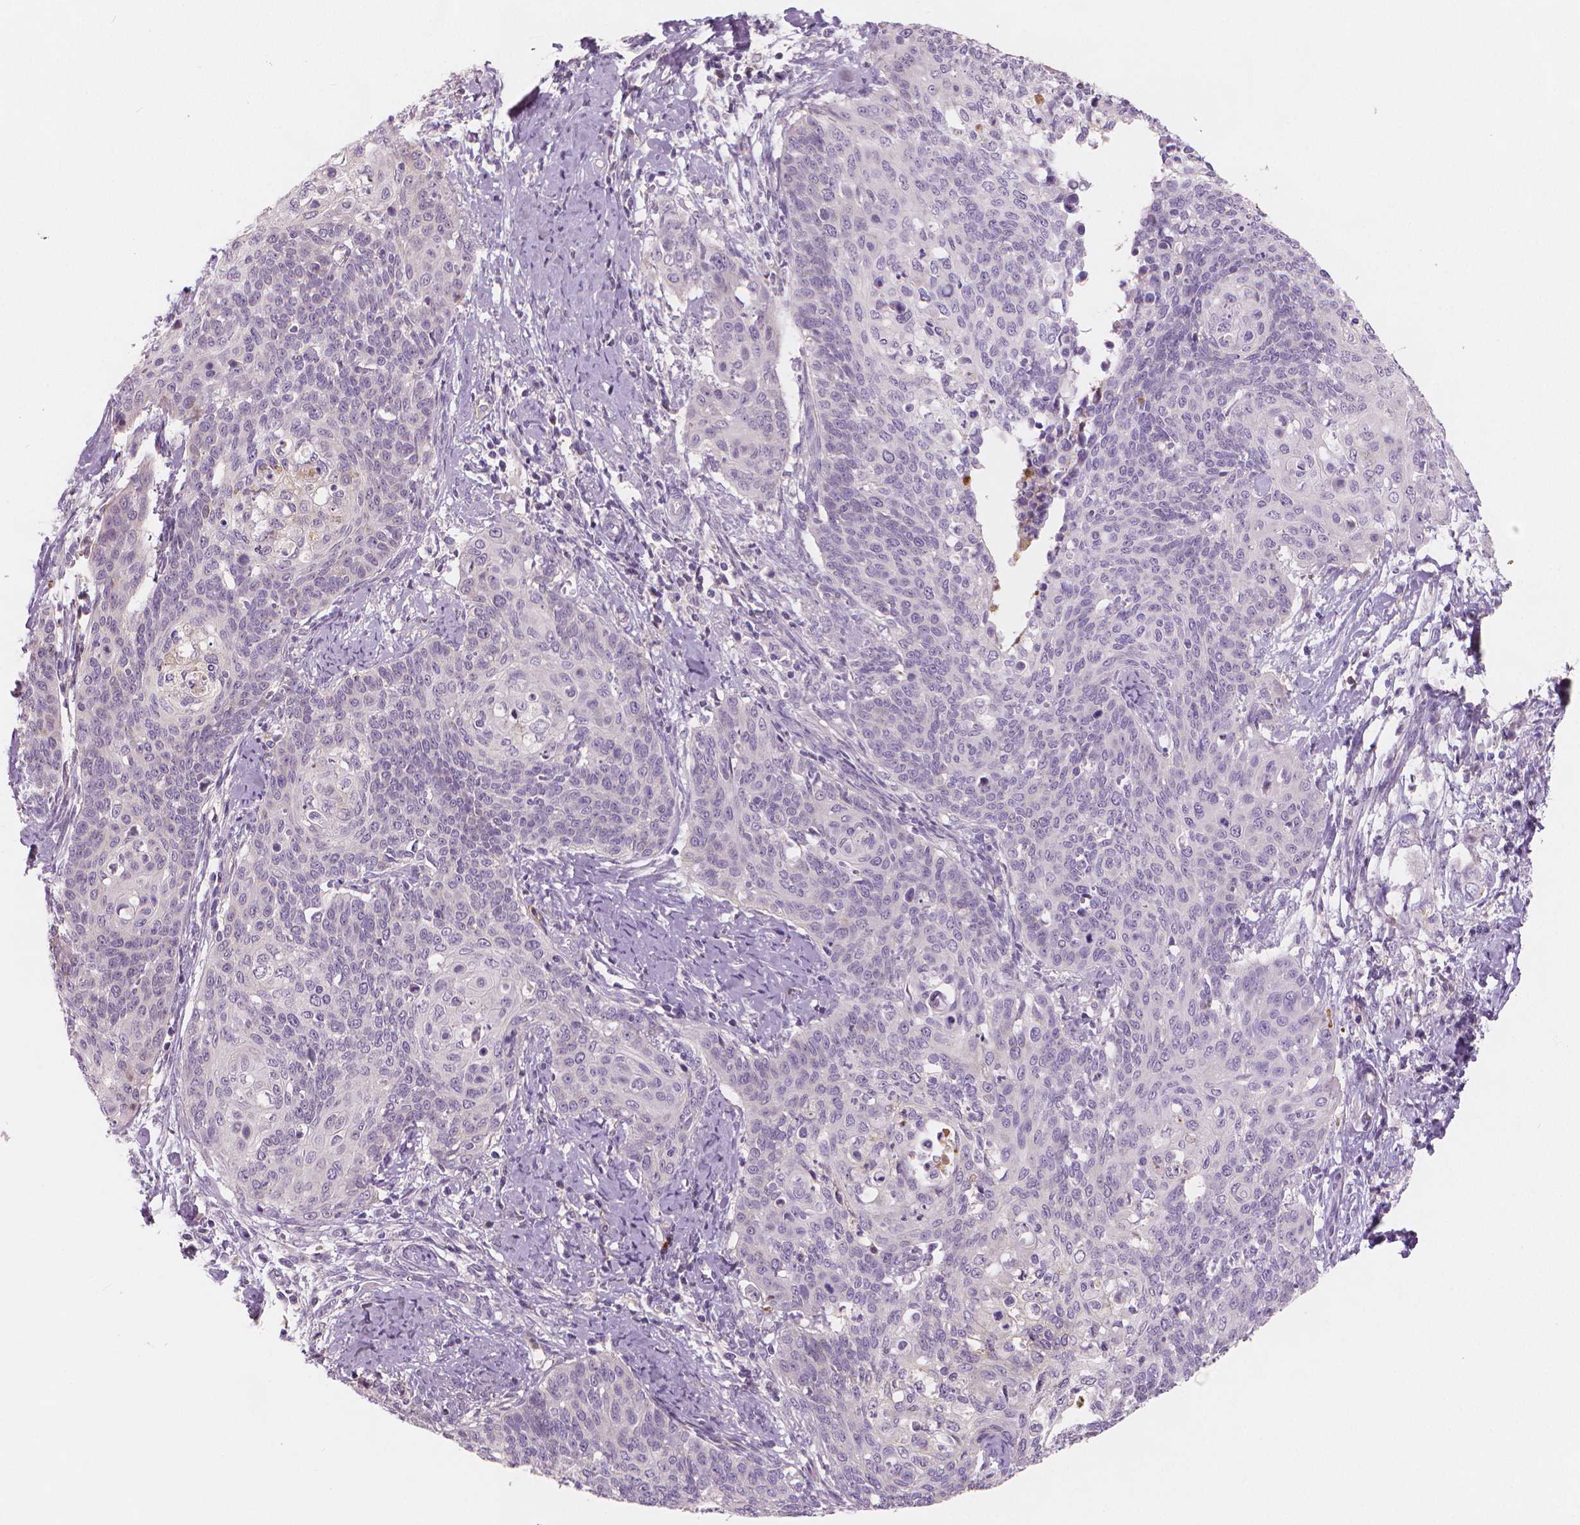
{"staining": {"intensity": "negative", "quantity": "none", "location": "none"}, "tissue": "cervical cancer", "cell_type": "Tumor cells", "image_type": "cancer", "snomed": [{"axis": "morphology", "description": "Normal tissue, NOS"}, {"axis": "morphology", "description": "Squamous cell carcinoma, NOS"}, {"axis": "topography", "description": "Cervix"}], "caption": "This is a histopathology image of IHC staining of cervical squamous cell carcinoma, which shows no expression in tumor cells.", "gene": "APOA4", "patient": {"sex": "female", "age": 39}}